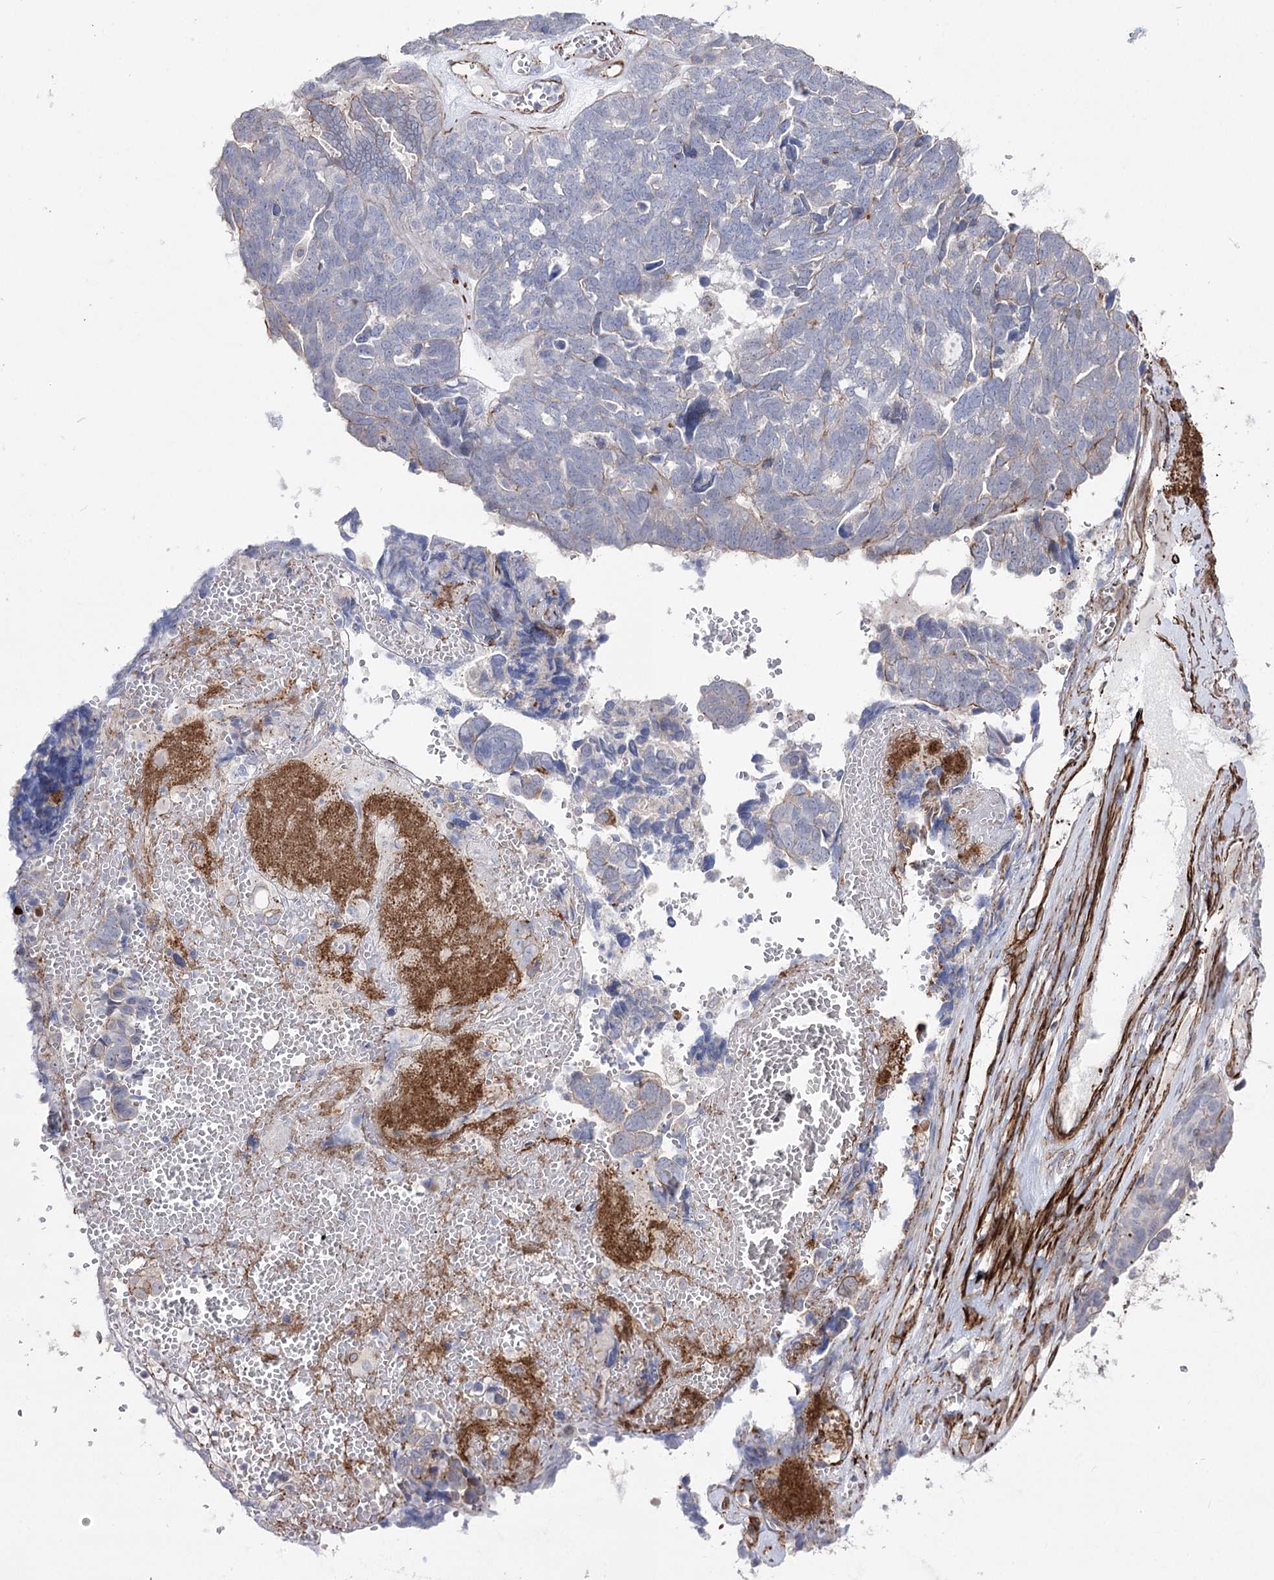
{"staining": {"intensity": "weak", "quantity": "<25%", "location": "cytoplasmic/membranous"}, "tissue": "ovarian cancer", "cell_type": "Tumor cells", "image_type": "cancer", "snomed": [{"axis": "morphology", "description": "Cystadenocarcinoma, serous, NOS"}, {"axis": "topography", "description": "Ovary"}], "caption": "High magnification brightfield microscopy of serous cystadenocarcinoma (ovarian) stained with DAB (3,3'-diaminobenzidine) (brown) and counterstained with hematoxylin (blue): tumor cells show no significant staining.", "gene": "ARHGAP20", "patient": {"sex": "female", "age": 79}}